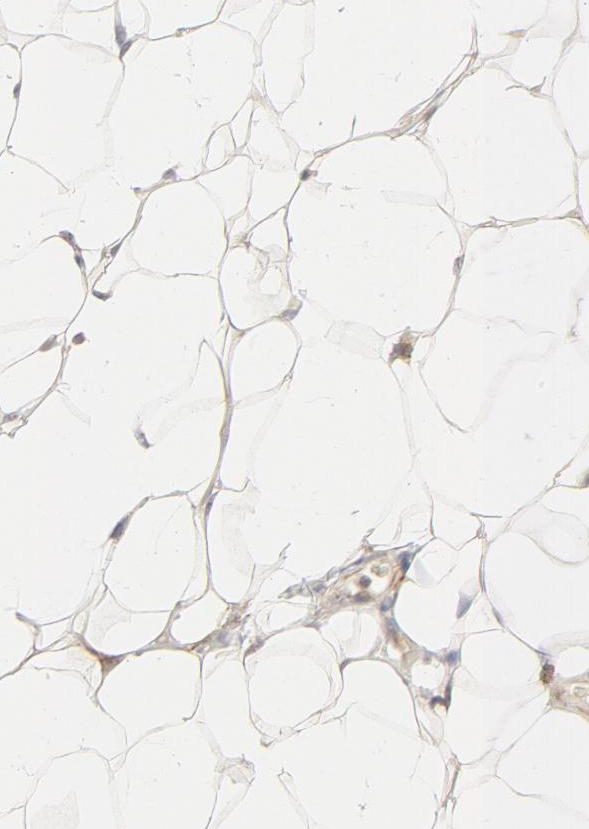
{"staining": {"intensity": "negative", "quantity": "none", "location": "none"}, "tissue": "adipose tissue", "cell_type": "Adipocytes", "image_type": "normal", "snomed": [{"axis": "morphology", "description": "Normal tissue, NOS"}, {"axis": "topography", "description": "Soft tissue"}], "caption": "High power microscopy histopathology image of an IHC image of unremarkable adipose tissue, revealing no significant expression in adipocytes. (DAB immunohistochemistry visualized using brightfield microscopy, high magnification).", "gene": "RAB5C", "patient": {"sex": "male", "age": 26}}